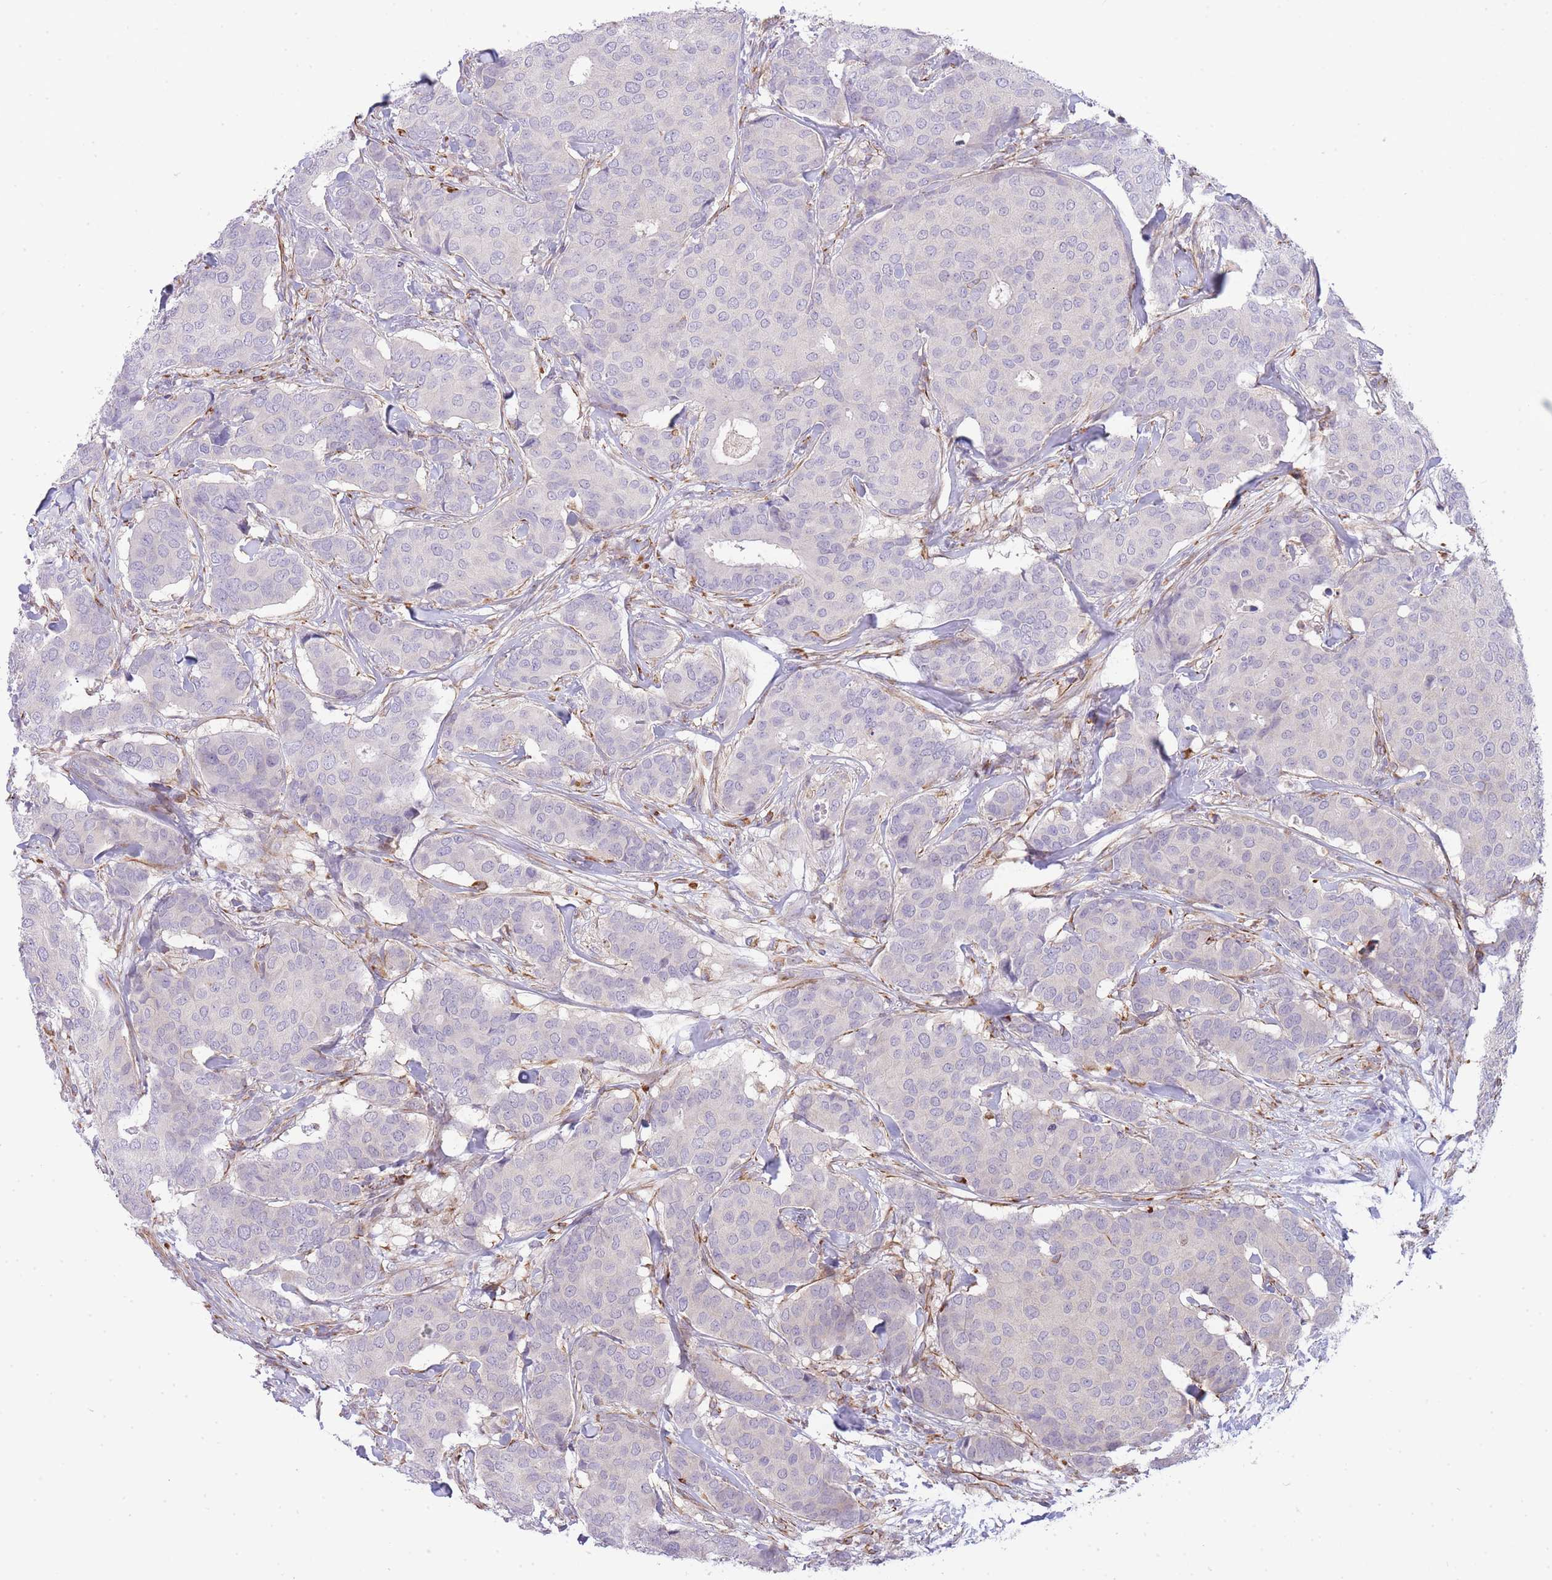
{"staining": {"intensity": "negative", "quantity": "none", "location": "none"}, "tissue": "breast cancer", "cell_type": "Tumor cells", "image_type": "cancer", "snomed": [{"axis": "morphology", "description": "Duct carcinoma"}, {"axis": "topography", "description": "Breast"}], "caption": "This image is of breast cancer stained with immunohistochemistry to label a protein in brown with the nuclei are counter-stained blue. There is no expression in tumor cells.", "gene": "ECPAS", "patient": {"sex": "female", "age": 75}}